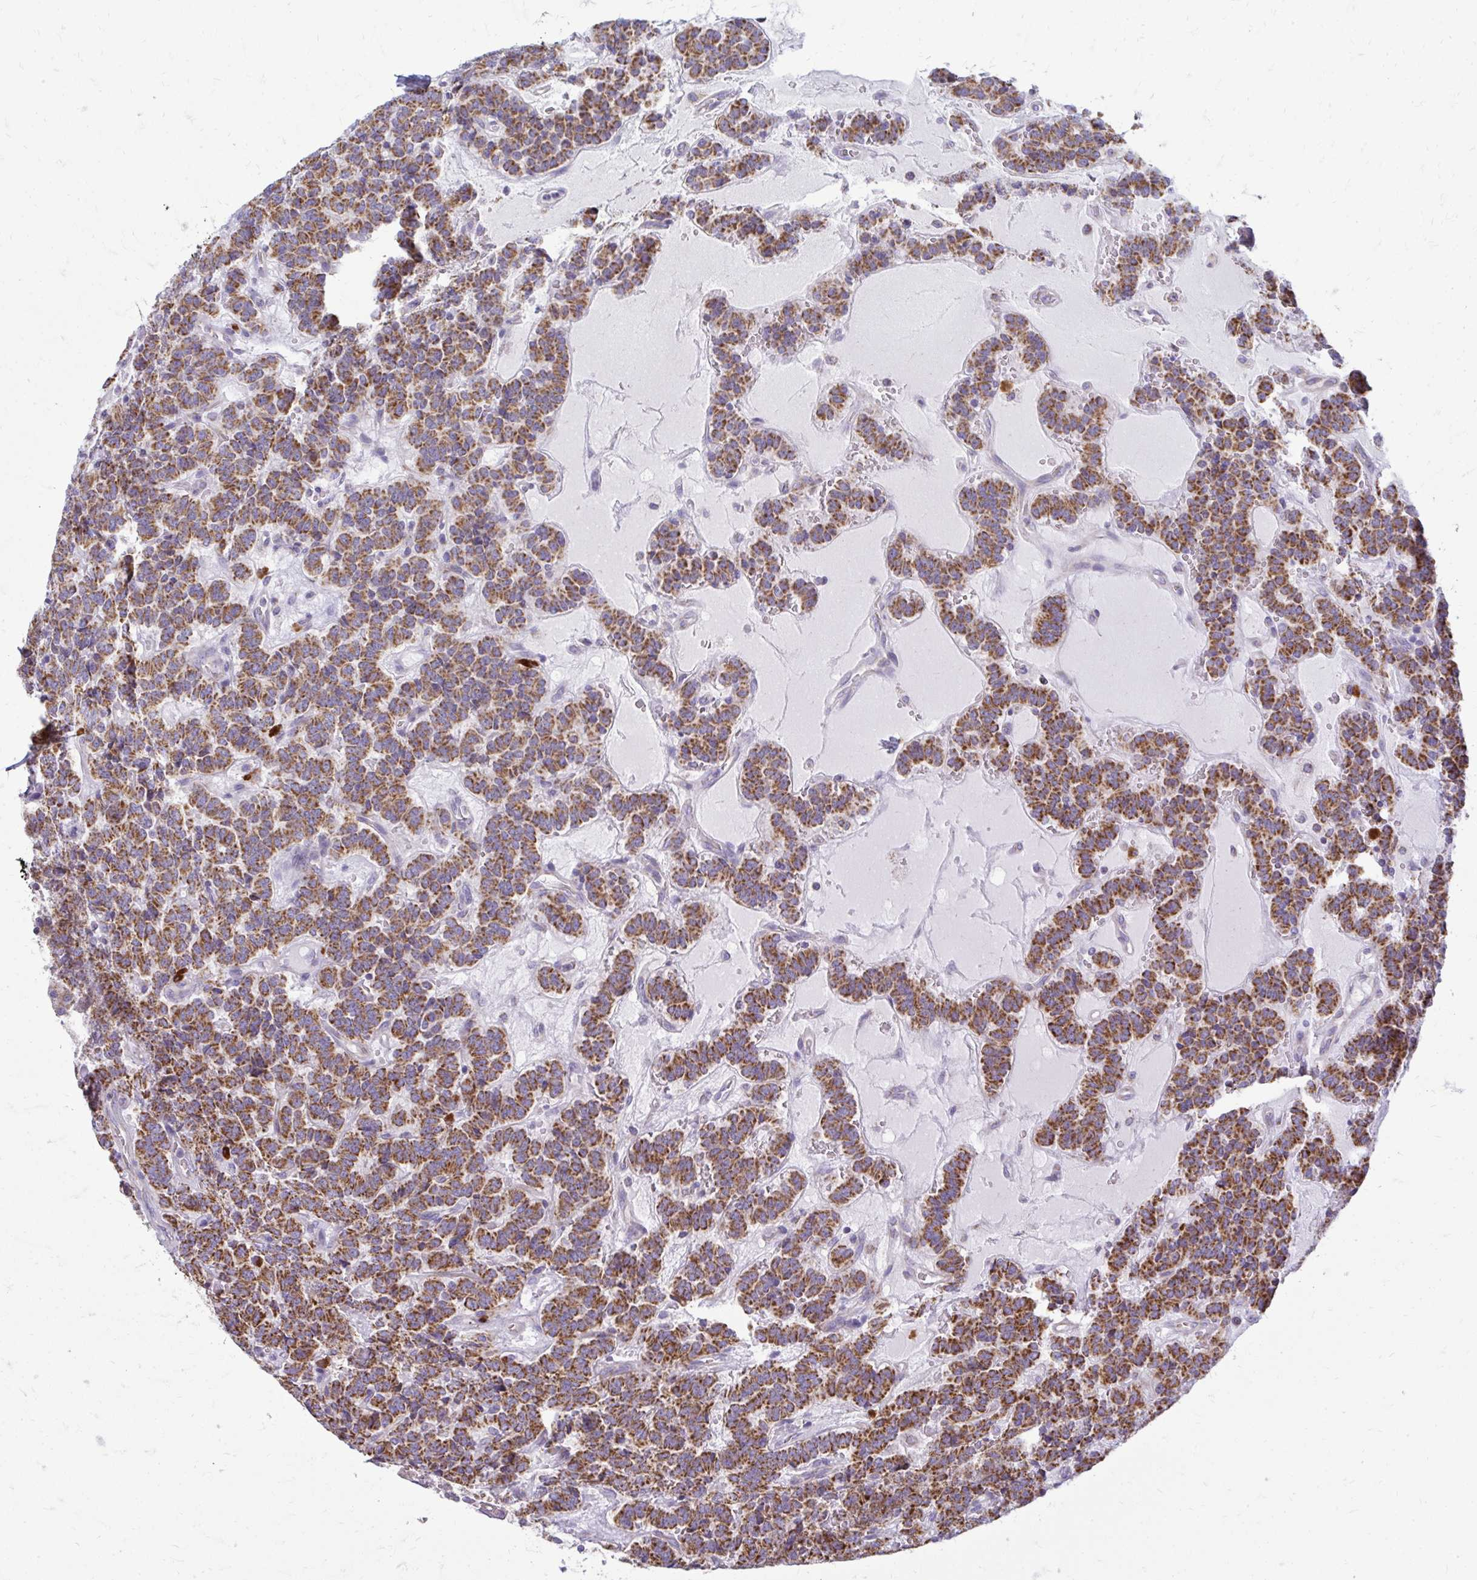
{"staining": {"intensity": "strong", "quantity": ">75%", "location": "cytoplasmic/membranous"}, "tissue": "carcinoid", "cell_type": "Tumor cells", "image_type": "cancer", "snomed": [{"axis": "morphology", "description": "Carcinoid, malignant, NOS"}, {"axis": "topography", "description": "Pancreas"}], "caption": "Immunohistochemistry staining of carcinoid, which reveals high levels of strong cytoplasmic/membranous positivity in approximately >75% of tumor cells indicating strong cytoplasmic/membranous protein staining. The staining was performed using DAB (brown) for protein detection and nuclei were counterstained in hematoxylin (blue).", "gene": "IFIT1", "patient": {"sex": "male", "age": 36}}